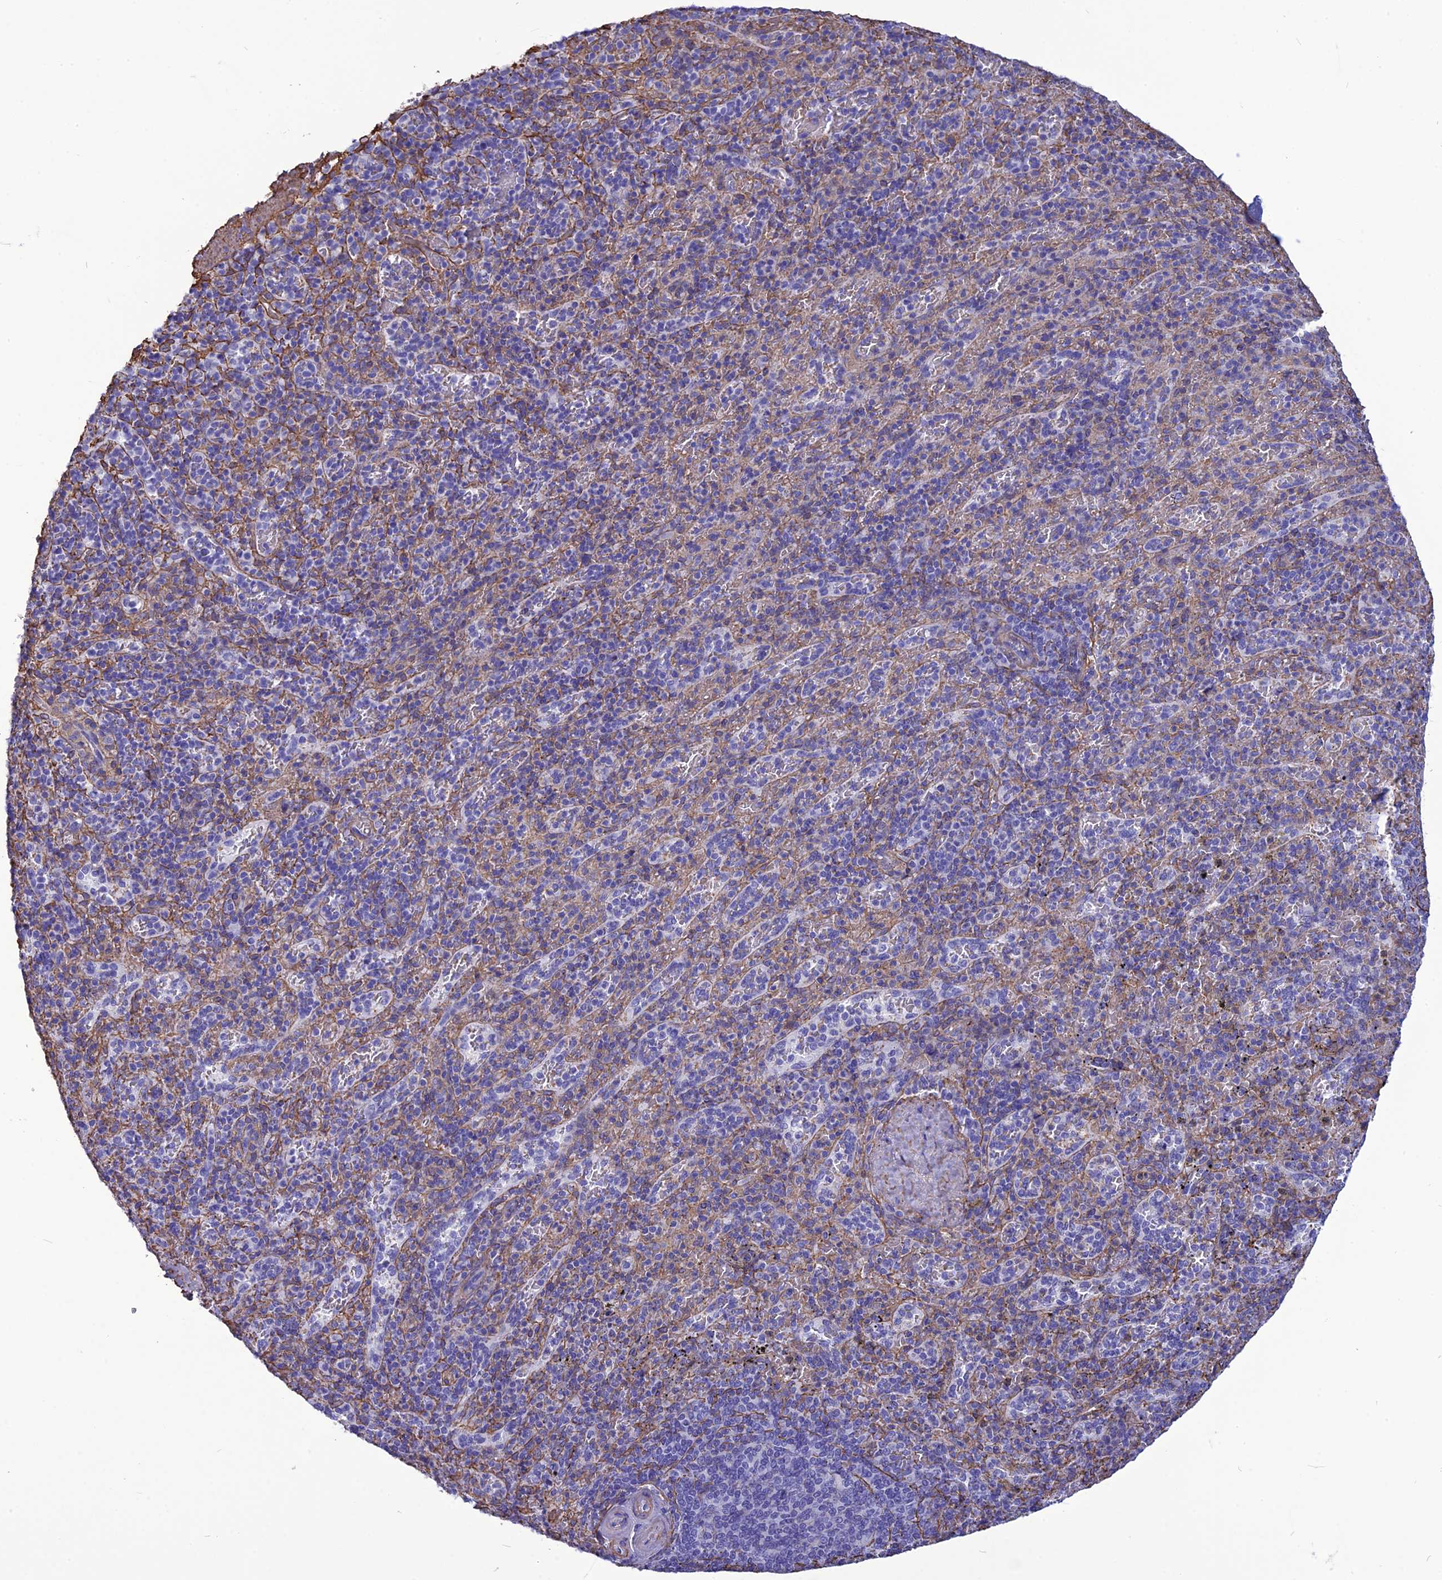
{"staining": {"intensity": "negative", "quantity": "none", "location": "none"}, "tissue": "spleen", "cell_type": "Cells in red pulp", "image_type": "normal", "snomed": [{"axis": "morphology", "description": "Normal tissue, NOS"}, {"axis": "topography", "description": "Spleen"}], "caption": "Immunohistochemistry (IHC) of normal human spleen shows no expression in cells in red pulp. The staining was performed using DAB (3,3'-diaminobenzidine) to visualize the protein expression in brown, while the nuclei were stained in blue with hematoxylin (Magnification: 20x).", "gene": "NKD1", "patient": {"sex": "male", "age": 82}}